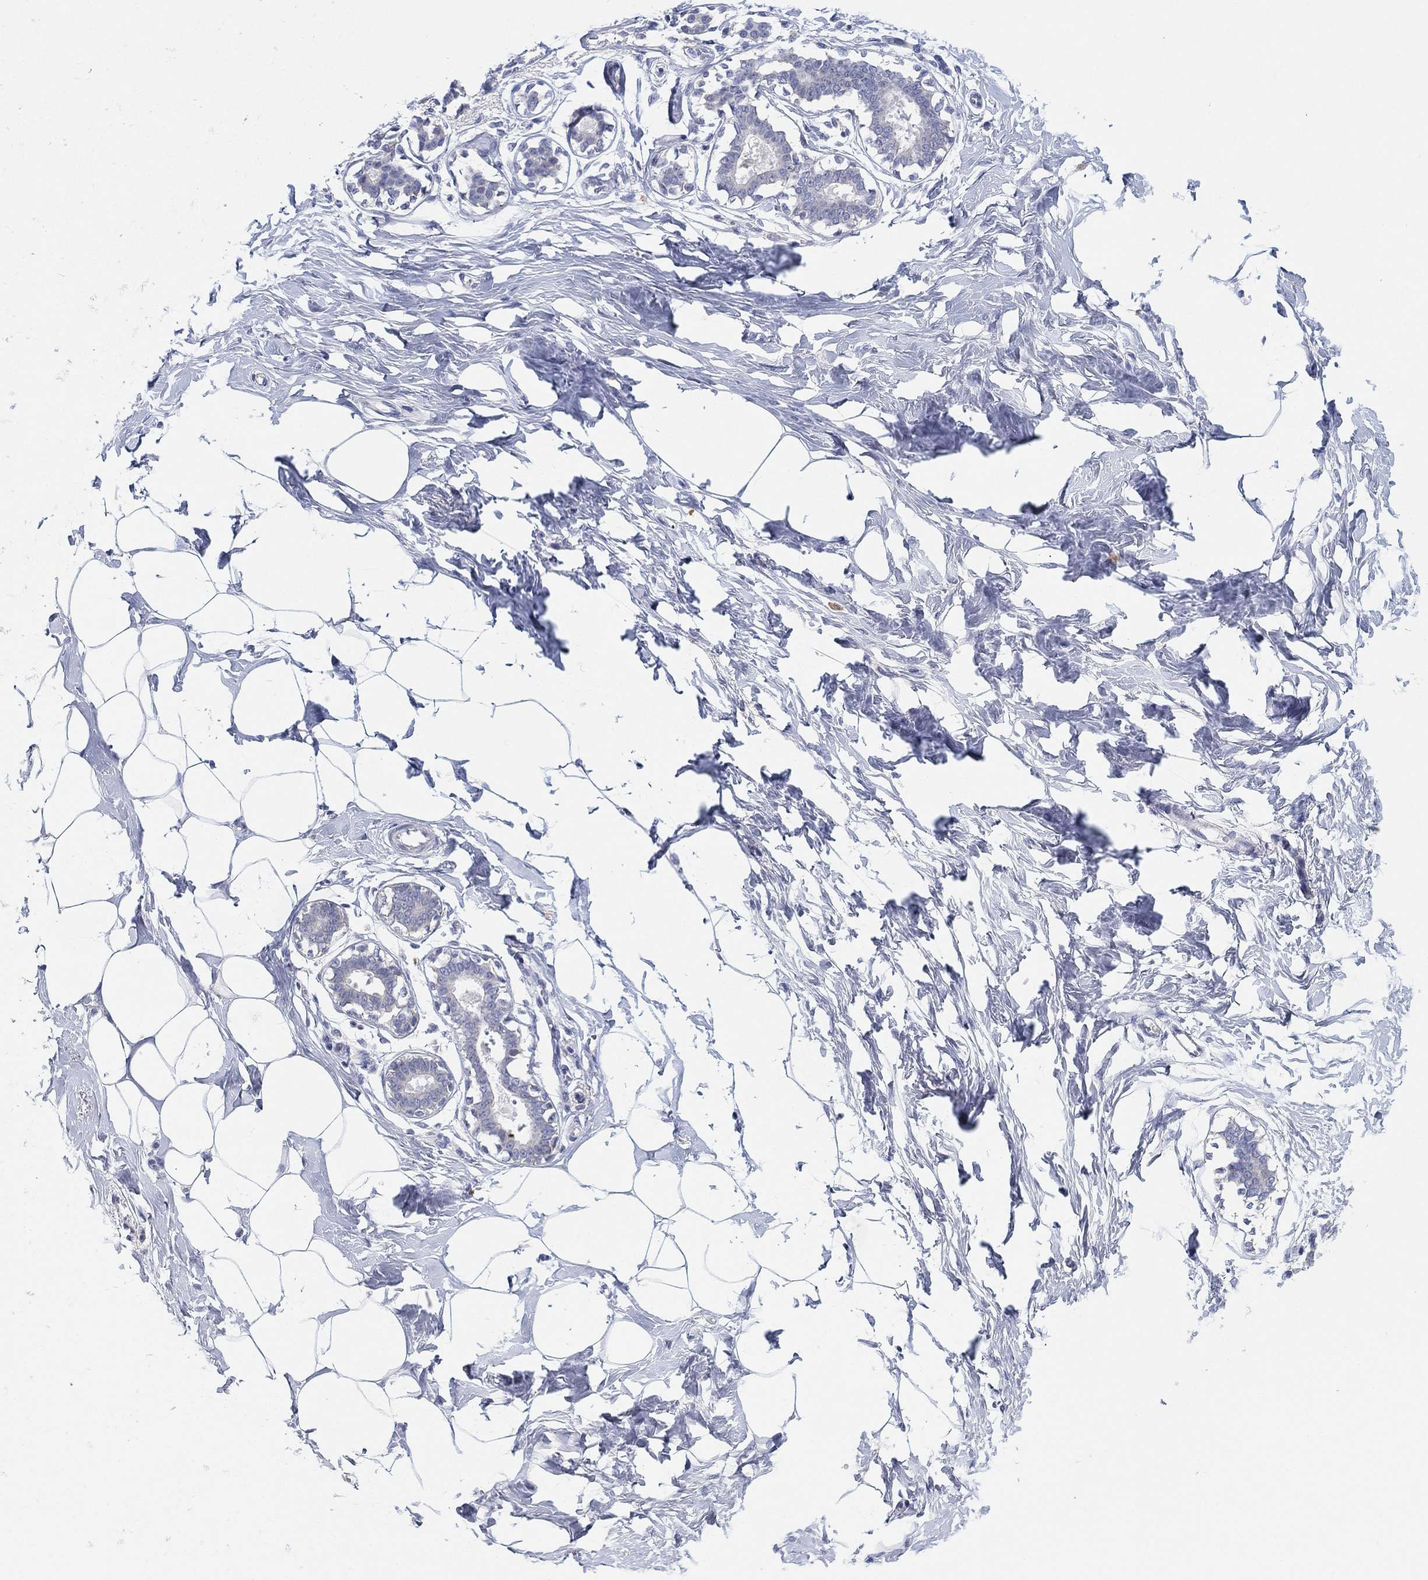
{"staining": {"intensity": "negative", "quantity": "none", "location": "none"}, "tissue": "breast", "cell_type": "Adipocytes", "image_type": "normal", "snomed": [{"axis": "morphology", "description": "Normal tissue, NOS"}, {"axis": "morphology", "description": "Lobular carcinoma, in situ"}, {"axis": "topography", "description": "Breast"}], "caption": "The photomicrograph displays no staining of adipocytes in benign breast. (Stains: DAB (3,3'-diaminobenzidine) IHC with hematoxylin counter stain, Microscopy: brightfield microscopy at high magnification).", "gene": "TMEM40", "patient": {"sex": "female", "age": 35}}